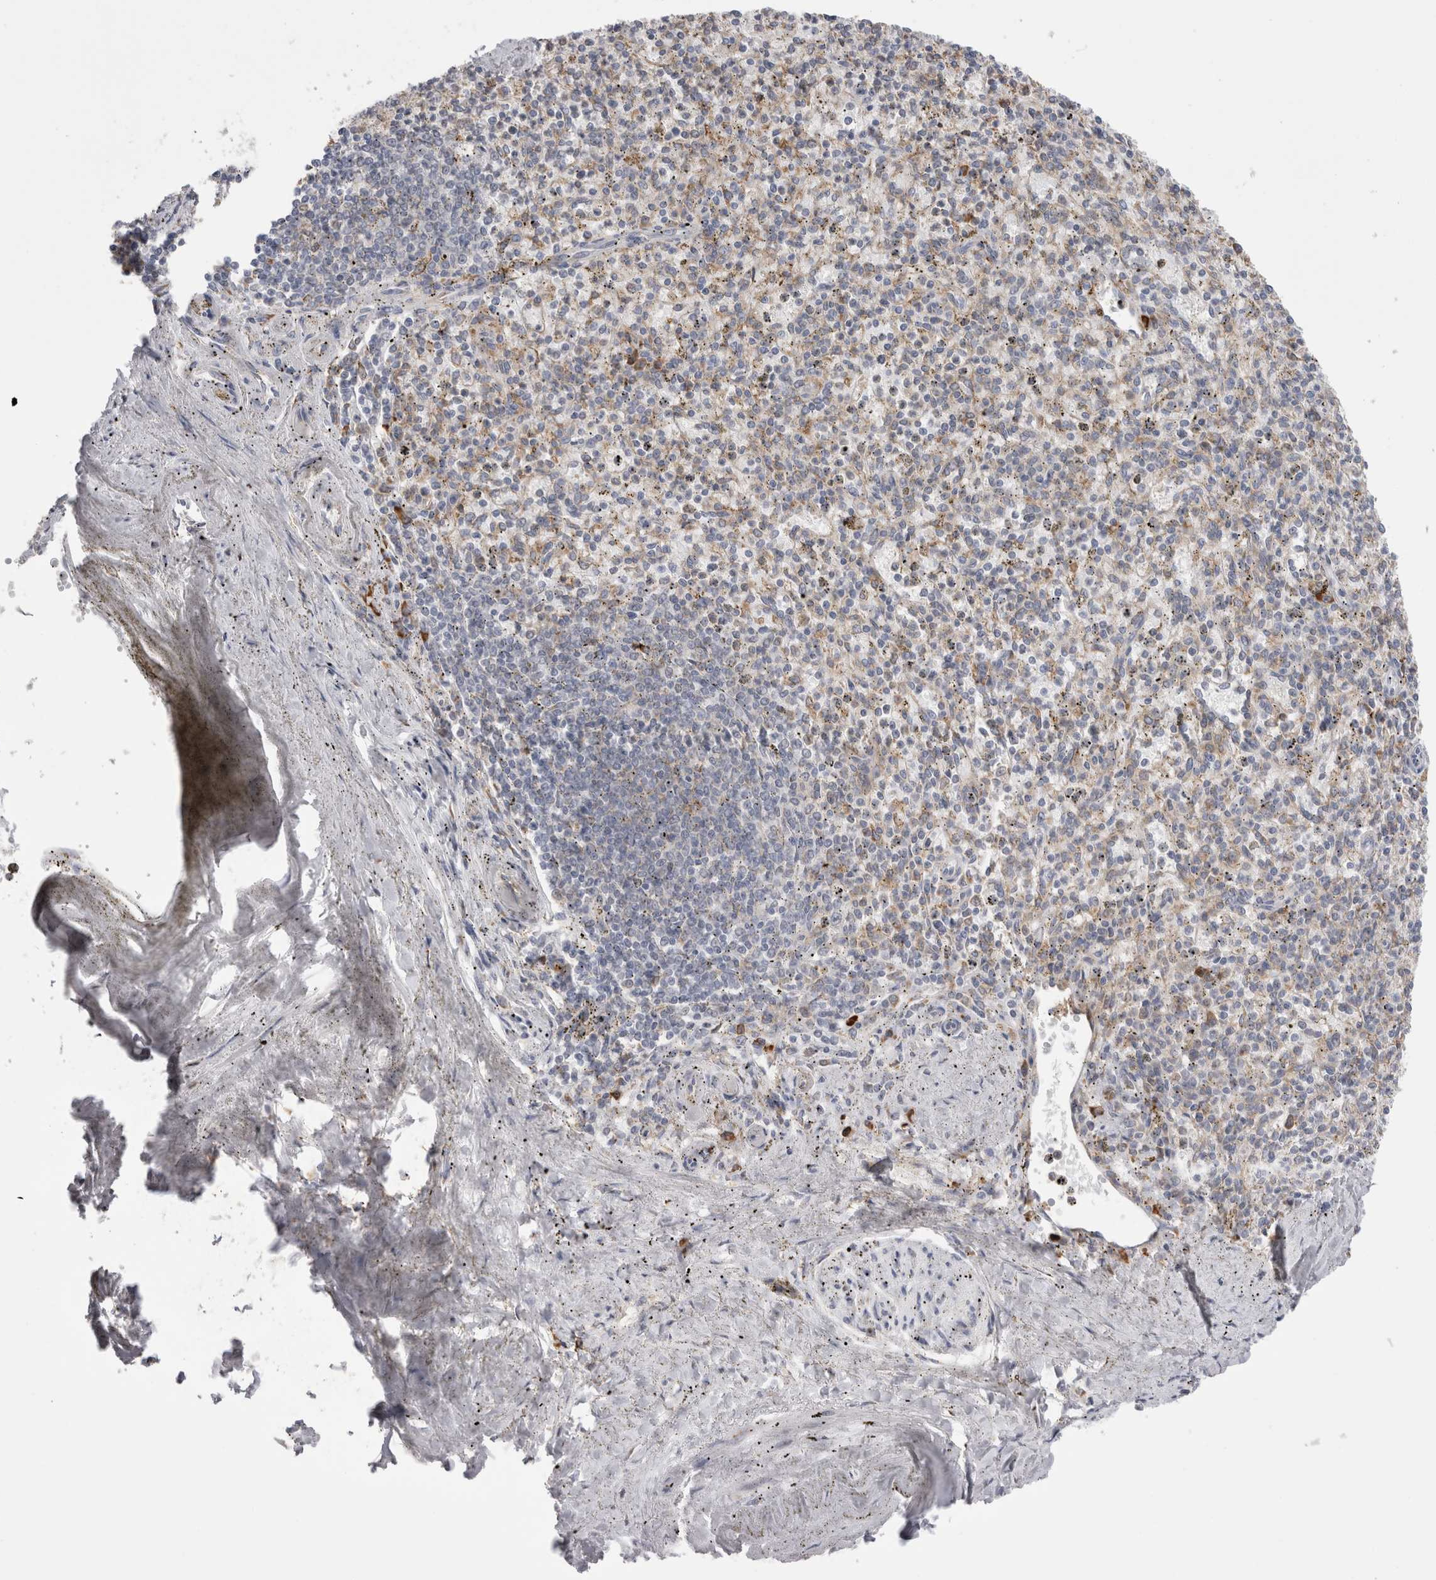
{"staining": {"intensity": "moderate", "quantity": "<25%", "location": "cytoplasmic/membranous"}, "tissue": "spleen", "cell_type": "Cells in red pulp", "image_type": "normal", "snomed": [{"axis": "morphology", "description": "Normal tissue, NOS"}, {"axis": "topography", "description": "Spleen"}], "caption": "Spleen stained with DAB (3,3'-diaminobenzidine) immunohistochemistry (IHC) reveals low levels of moderate cytoplasmic/membranous positivity in approximately <25% of cells in red pulp.", "gene": "ZNF341", "patient": {"sex": "male", "age": 72}}